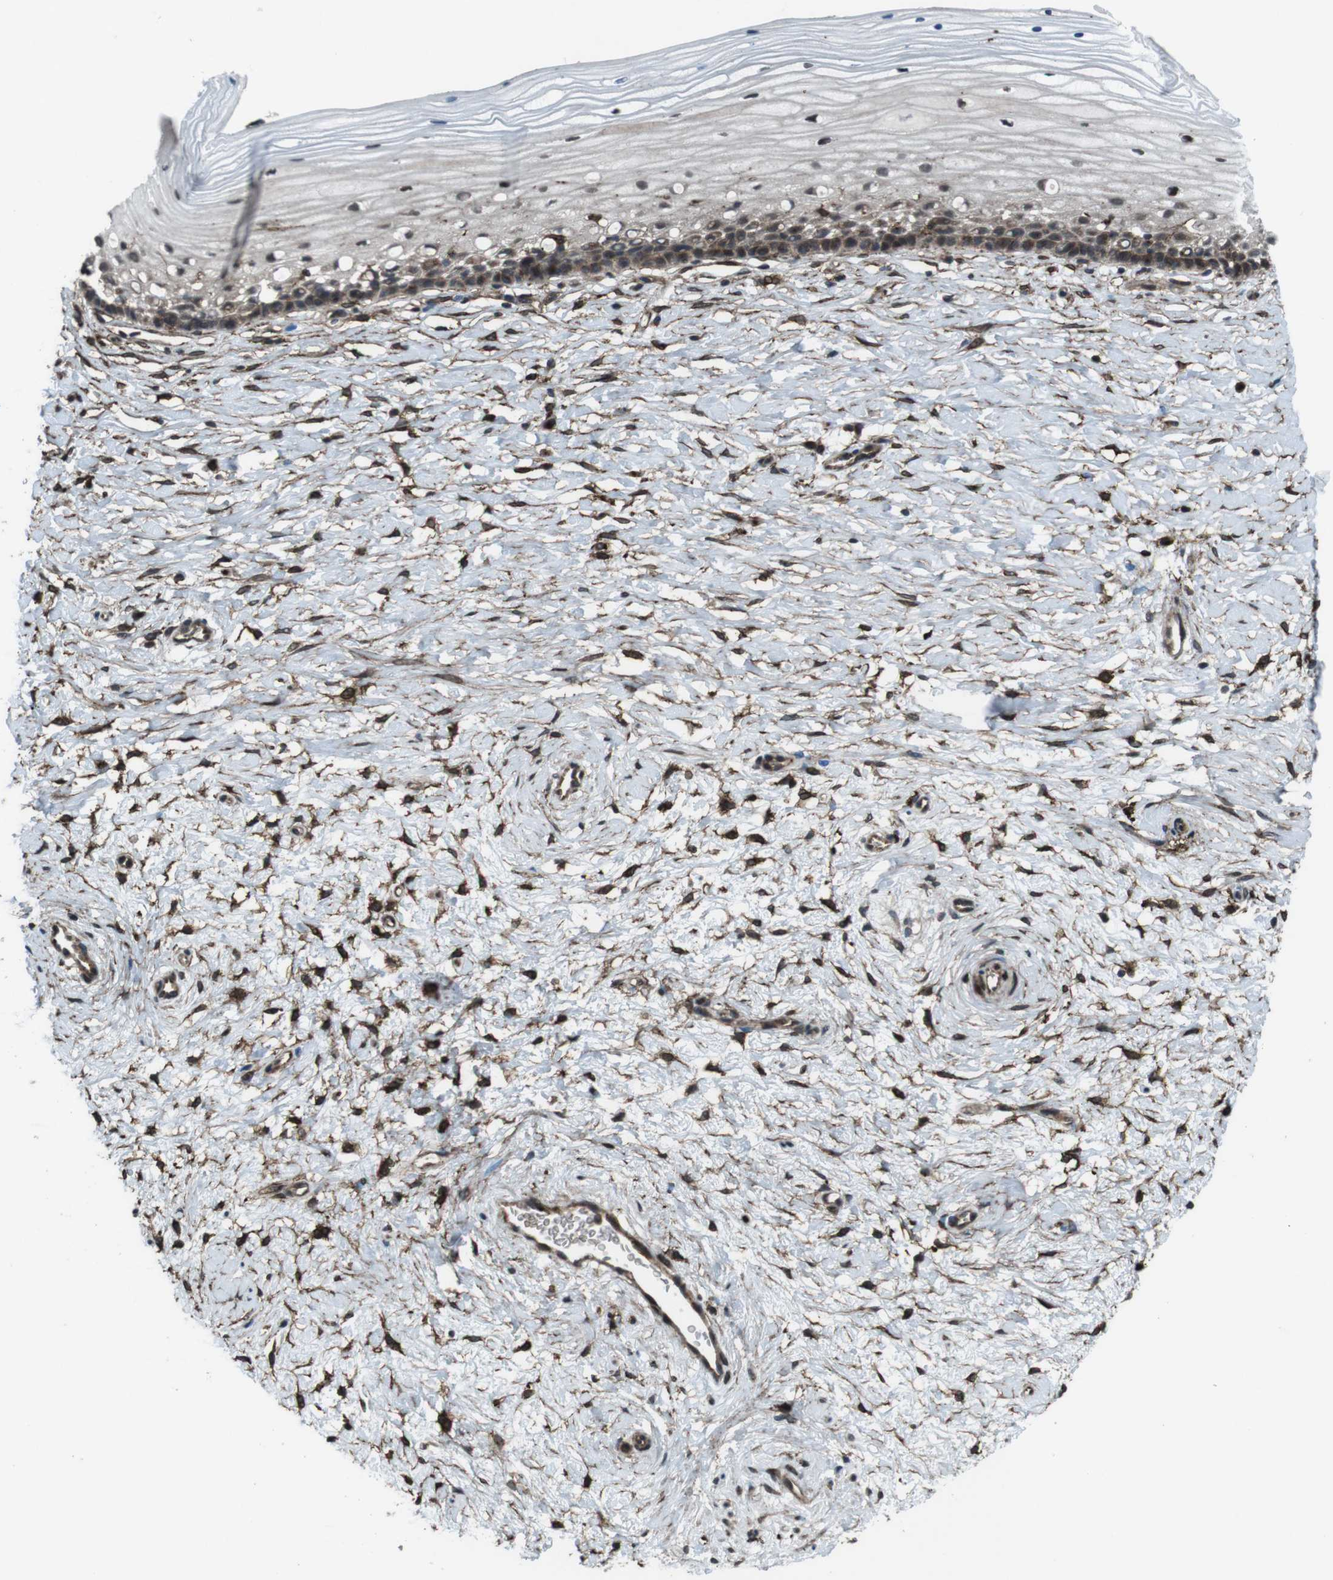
{"staining": {"intensity": "strong", "quantity": ">75%", "location": "cytoplasmic/membranous,nuclear"}, "tissue": "cervix", "cell_type": "Glandular cells", "image_type": "normal", "snomed": [{"axis": "morphology", "description": "Normal tissue, NOS"}, {"axis": "topography", "description": "Cervix"}], "caption": "The micrograph reveals immunohistochemical staining of unremarkable cervix. There is strong cytoplasmic/membranous,nuclear staining is seen in approximately >75% of glandular cells. Using DAB (3,3'-diaminobenzidine) (brown) and hematoxylin (blue) stains, captured at high magnification using brightfield microscopy.", "gene": "GDF10", "patient": {"sex": "female", "age": 39}}